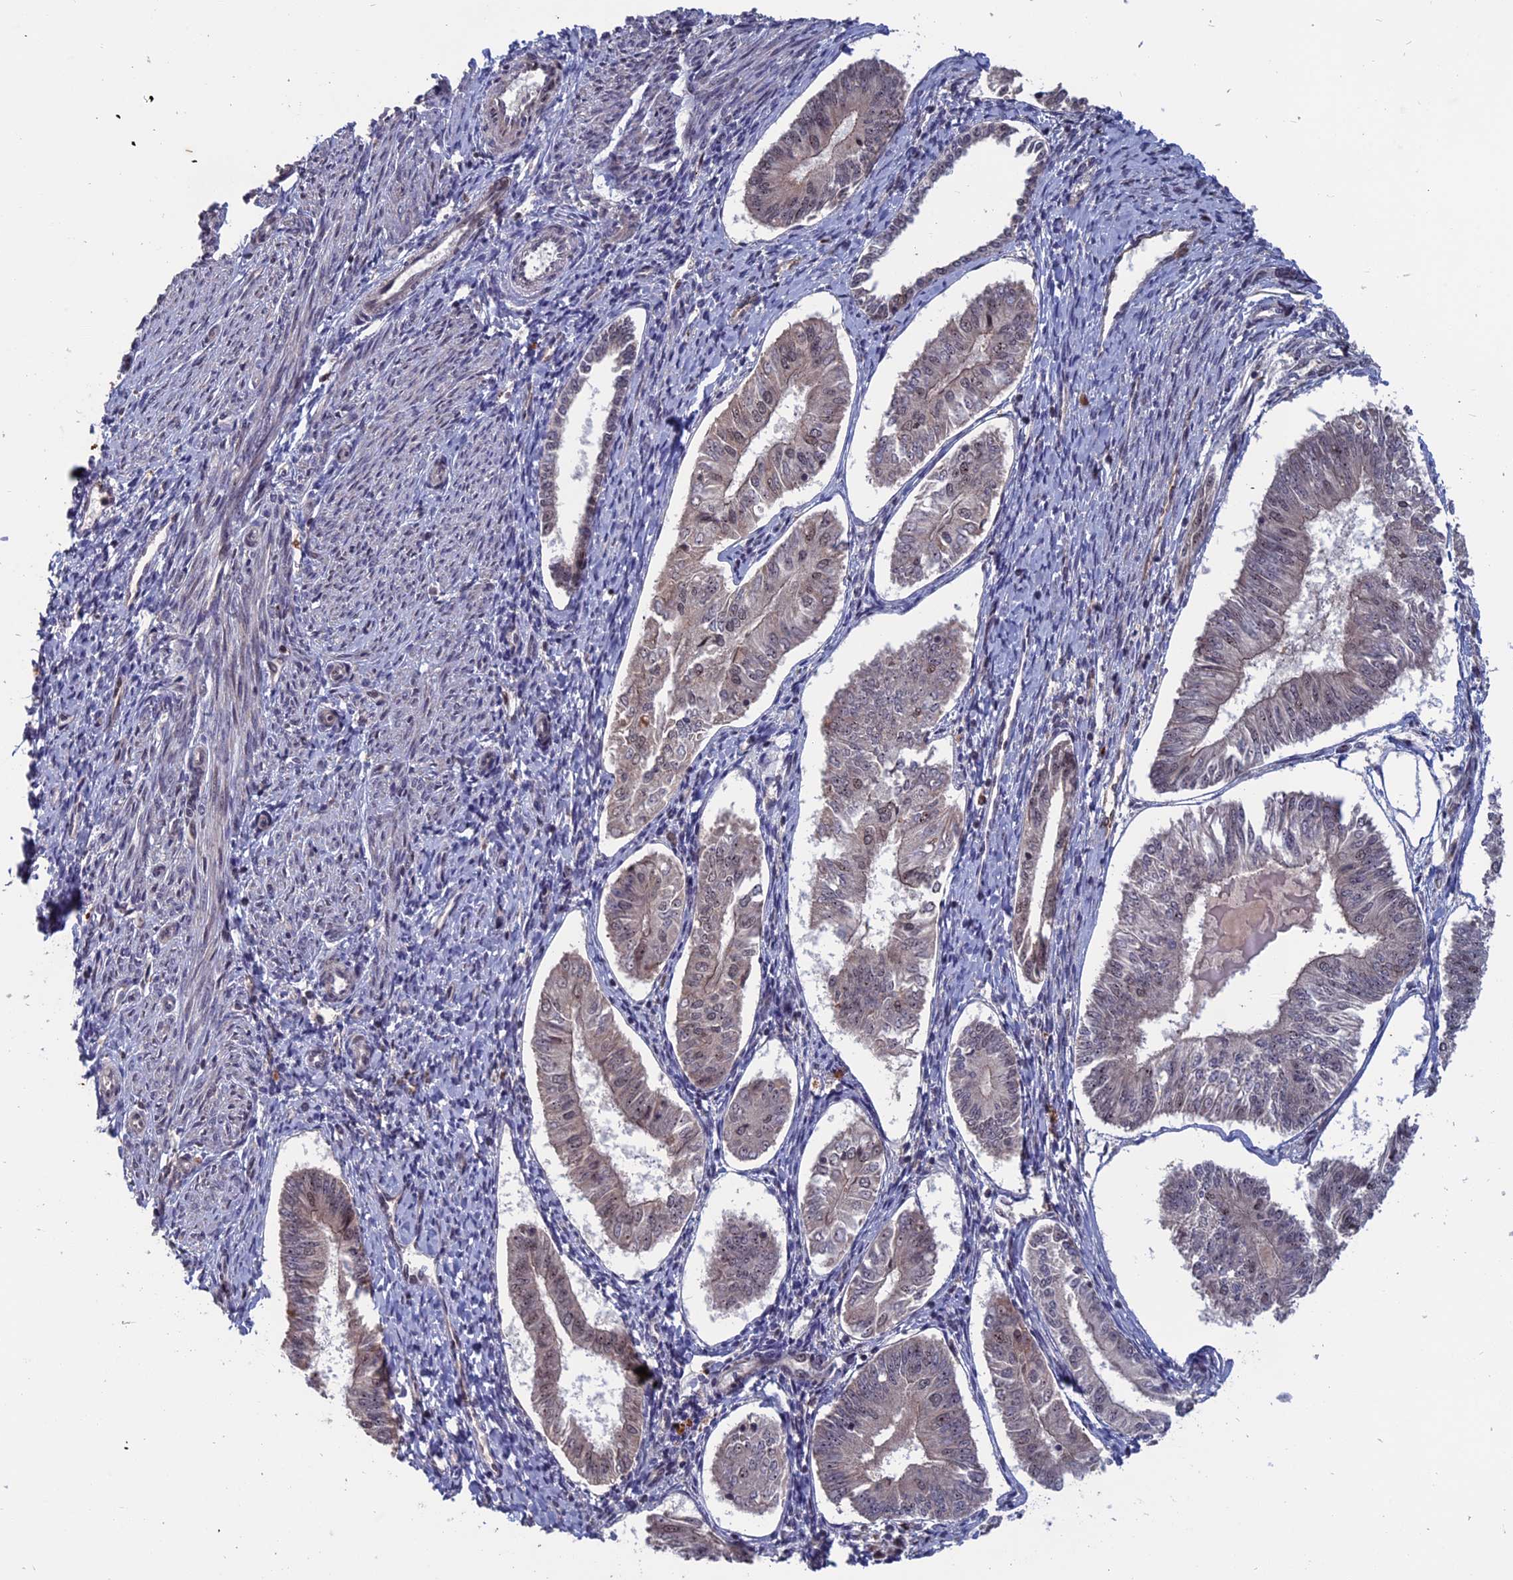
{"staining": {"intensity": "negative", "quantity": "none", "location": "none"}, "tissue": "endometrial cancer", "cell_type": "Tumor cells", "image_type": "cancer", "snomed": [{"axis": "morphology", "description": "Adenocarcinoma, NOS"}, {"axis": "topography", "description": "Endometrium"}], "caption": "Tumor cells show no significant protein expression in endometrial adenocarcinoma.", "gene": "CACTIN", "patient": {"sex": "female", "age": 58}}